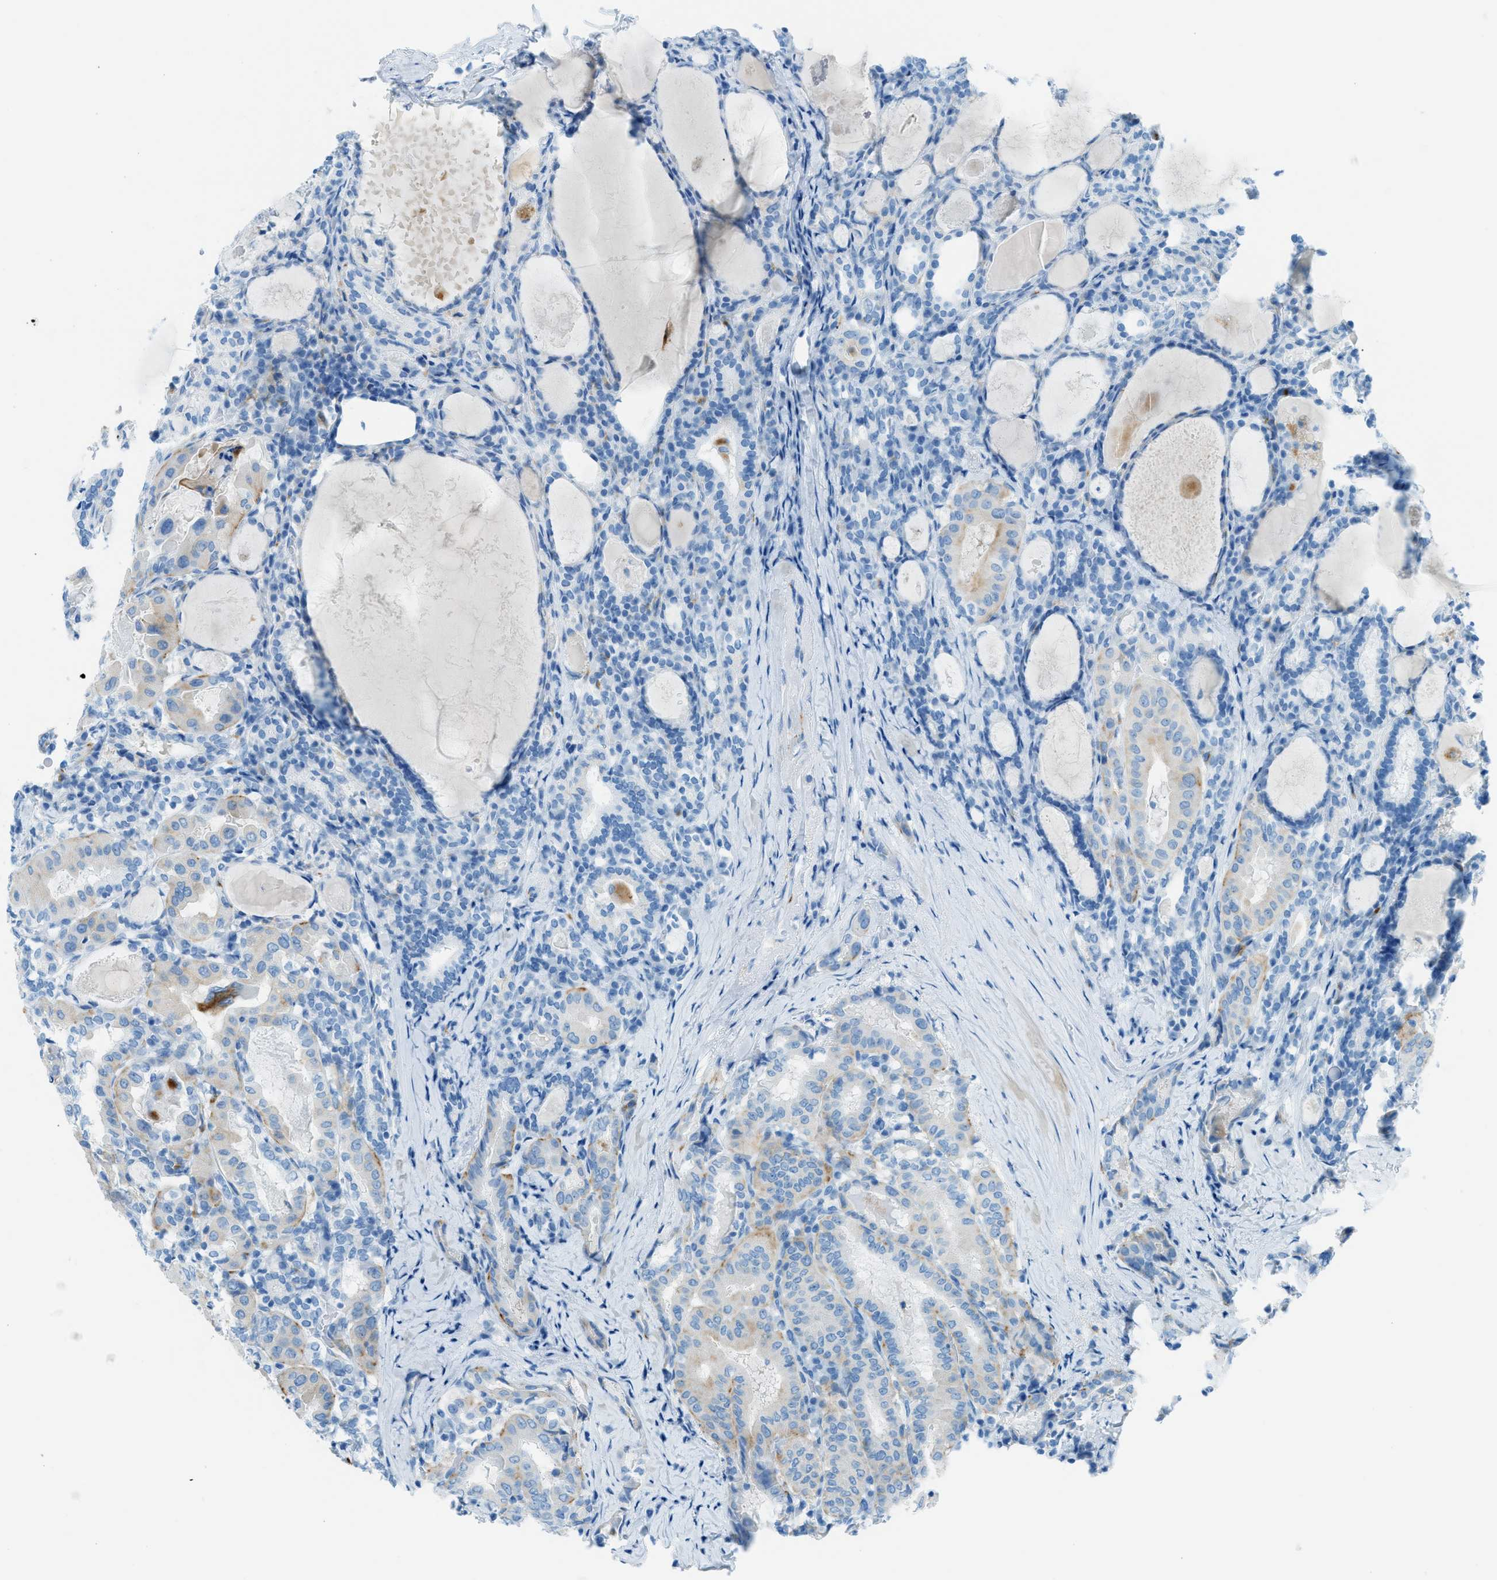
{"staining": {"intensity": "moderate", "quantity": "<25%", "location": "cytoplasmic/membranous"}, "tissue": "thyroid cancer", "cell_type": "Tumor cells", "image_type": "cancer", "snomed": [{"axis": "morphology", "description": "Papillary adenocarcinoma, NOS"}, {"axis": "topography", "description": "Thyroid gland"}], "caption": "Approximately <25% of tumor cells in human thyroid papillary adenocarcinoma demonstrate moderate cytoplasmic/membranous protein positivity as visualized by brown immunohistochemical staining.", "gene": "C21orf62", "patient": {"sex": "female", "age": 42}}